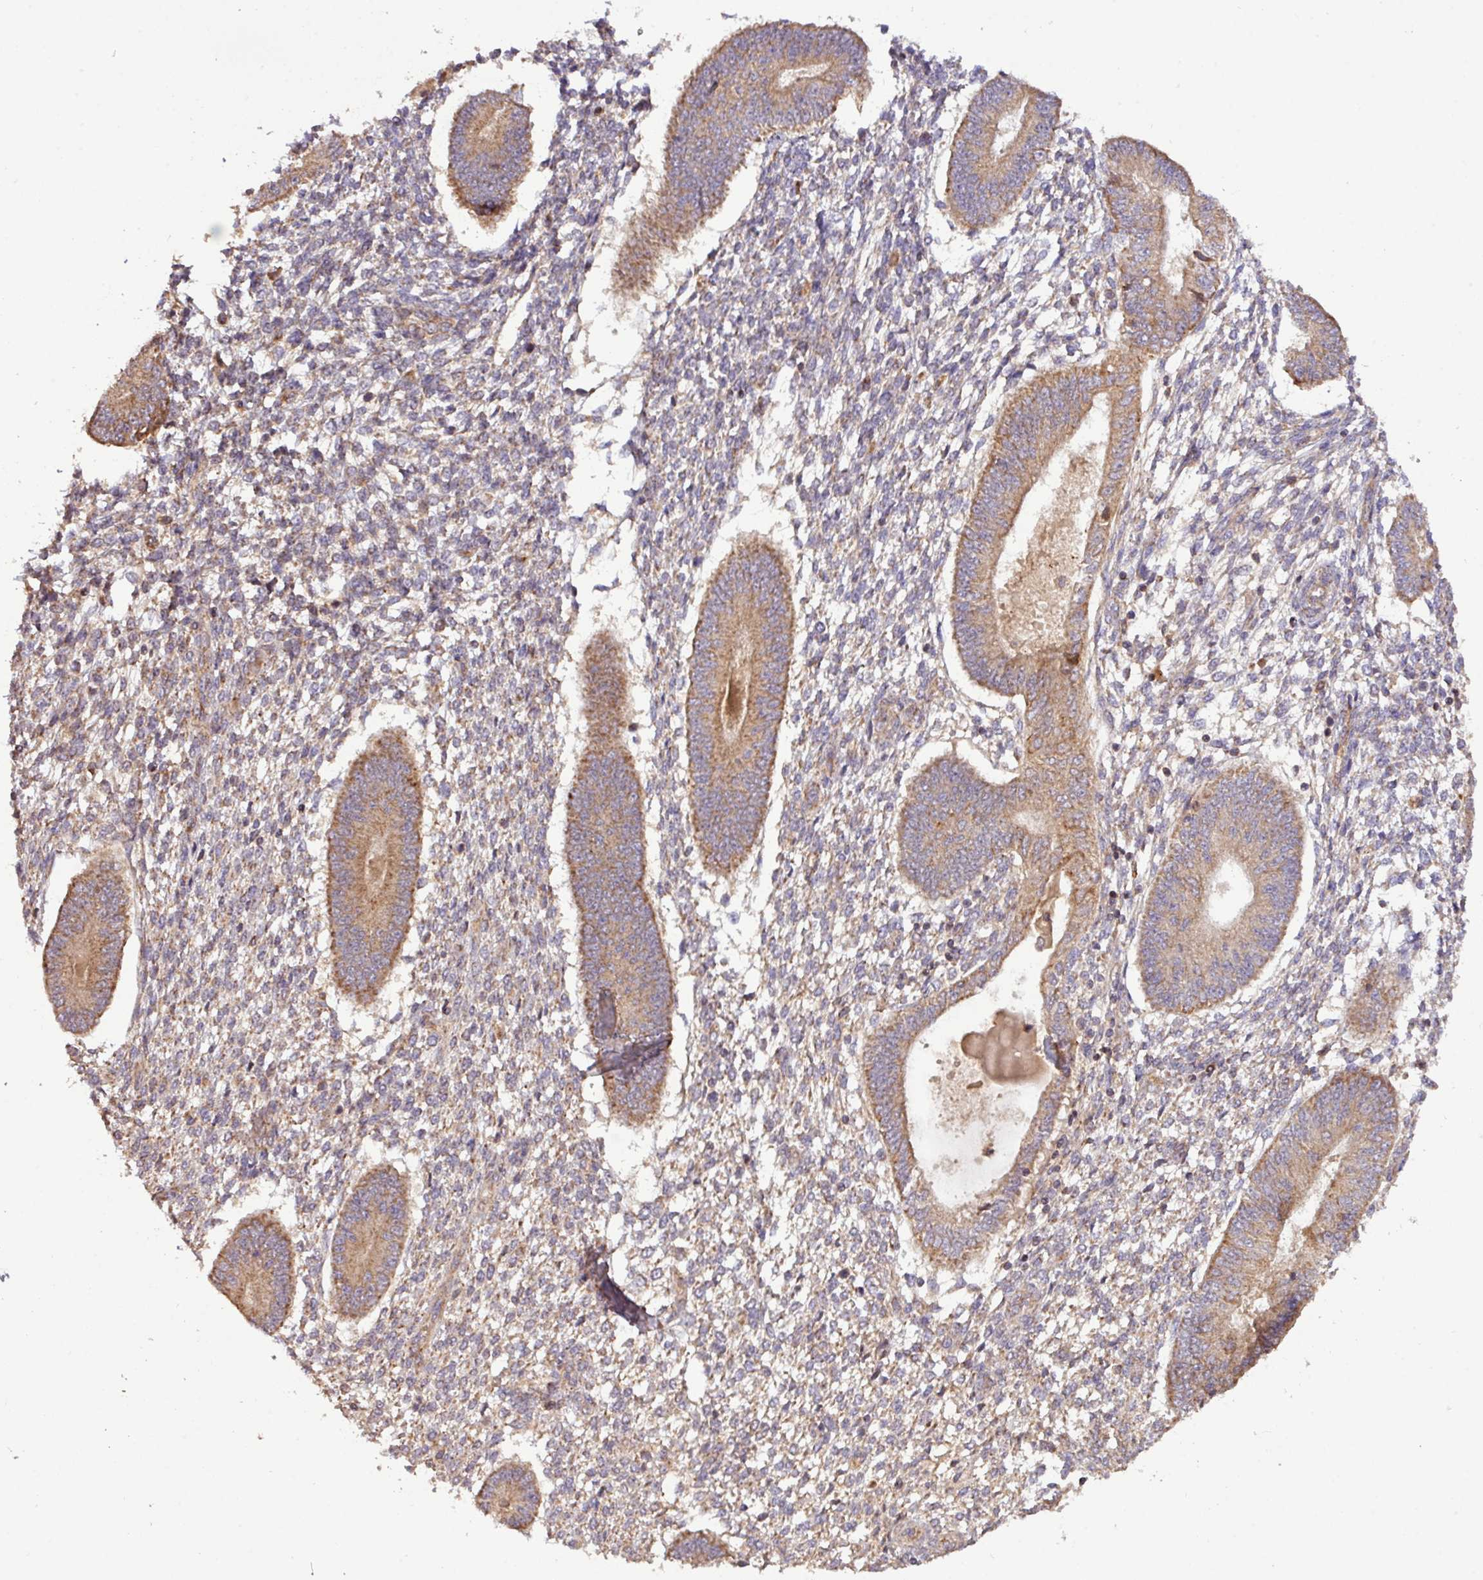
{"staining": {"intensity": "weak", "quantity": "25%-75%", "location": "cytoplasmic/membranous"}, "tissue": "endometrium", "cell_type": "Cells in endometrial stroma", "image_type": "normal", "snomed": [{"axis": "morphology", "description": "Normal tissue, NOS"}, {"axis": "topography", "description": "Endometrium"}], "caption": "Immunohistochemistry staining of unremarkable endometrium, which shows low levels of weak cytoplasmic/membranous staining in approximately 25%-75% of cells in endometrial stroma indicating weak cytoplasmic/membranous protein staining. The staining was performed using DAB (brown) for protein detection and nuclei were counterstained in hematoxylin (blue).", "gene": "YPEL1", "patient": {"sex": "female", "age": 49}}